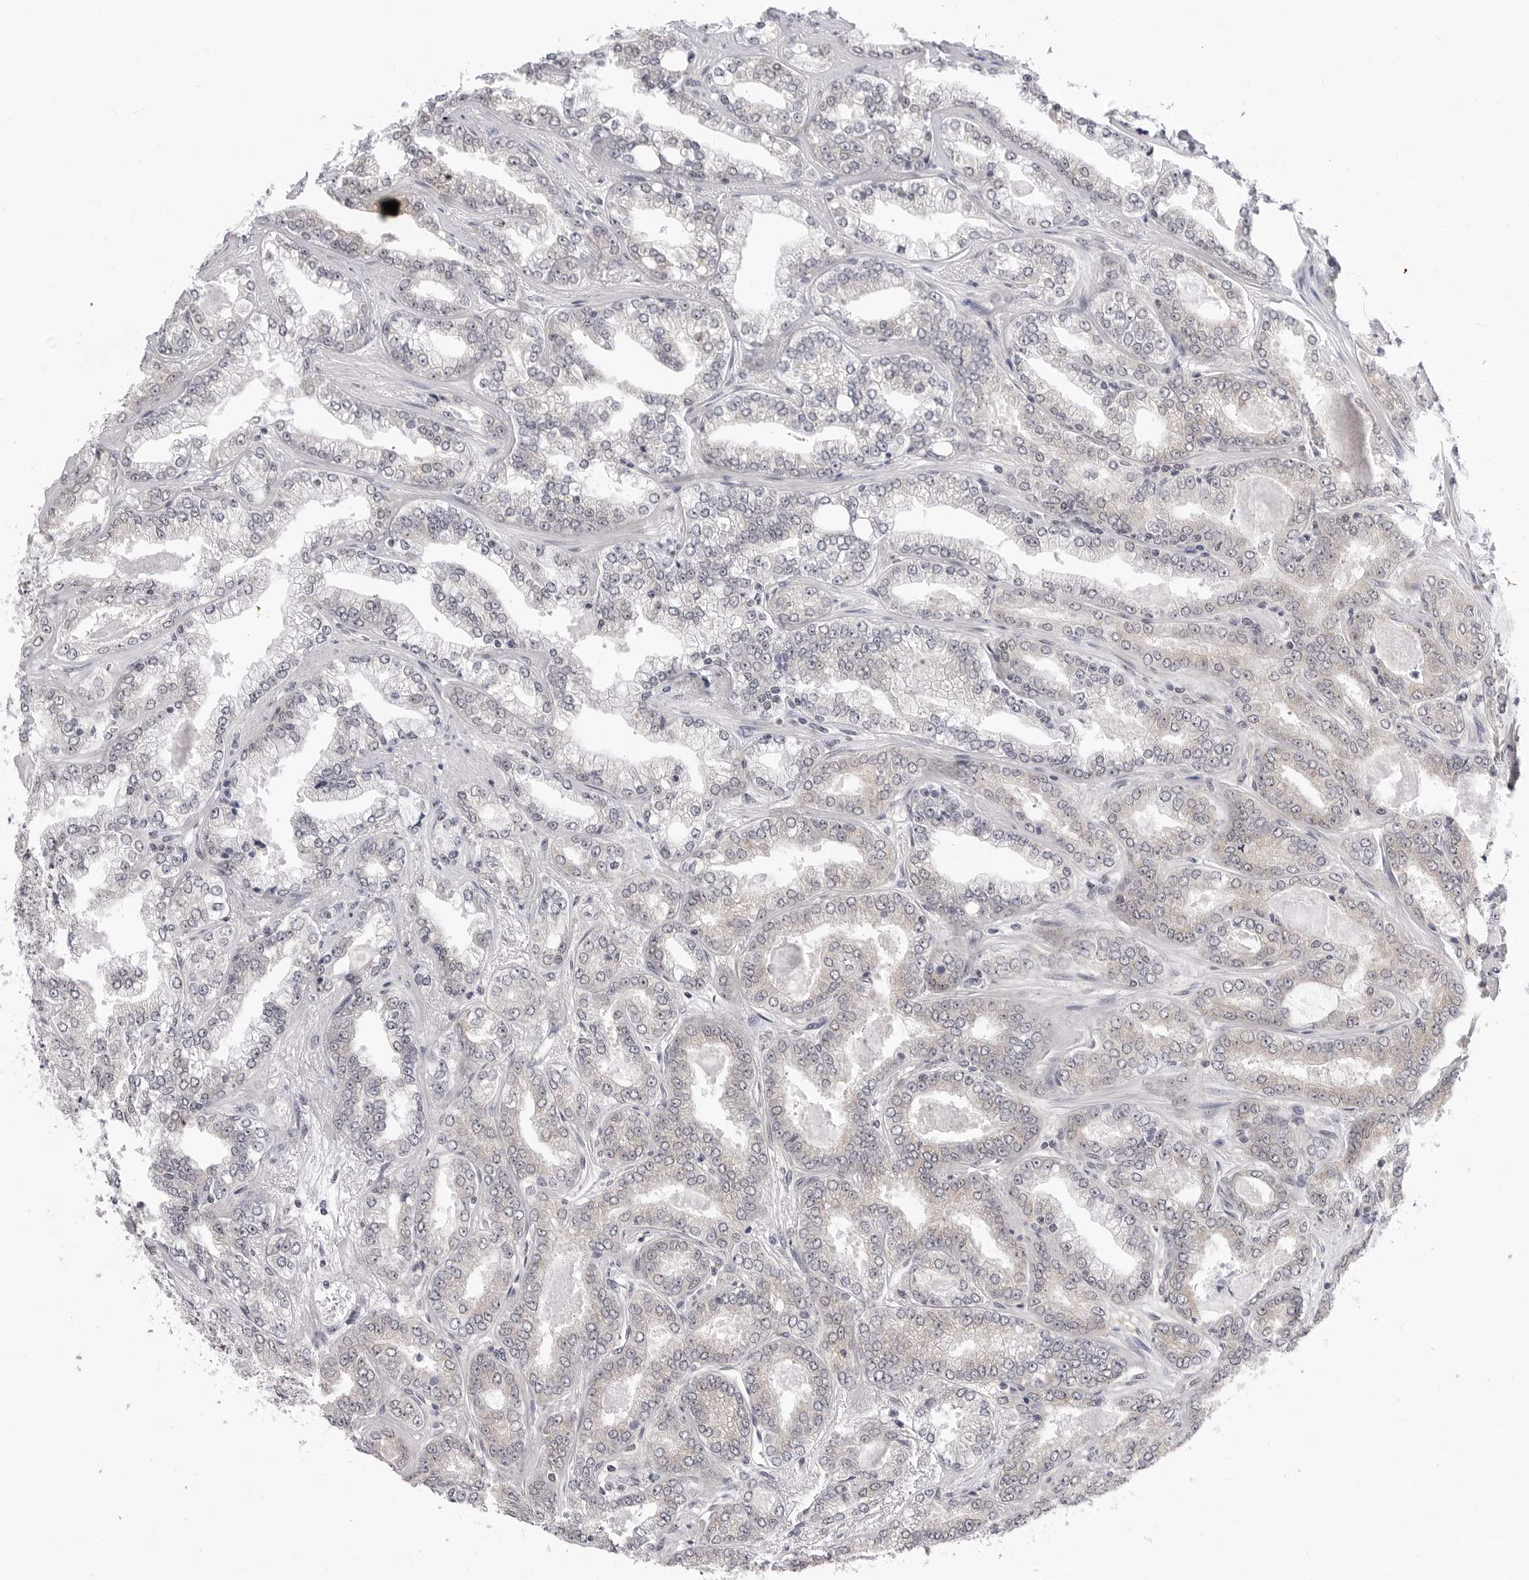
{"staining": {"intensity": "weak", "quantity": "<25%", "location": "cytoplasmic/membranous"}, "tissue": "prostate cancer", "cell_type": "Tumor cells", "image_type": "cancer", "snomed": [{"axis": "morphology", "description": "Adenocarcinoma, High grade"}, {"axis": "topography", "description": "Prostate"}], "caption": "IHC micrograph of neoplastic tissue: human adenocarcinoma (high-grade) (prostate) stained with DAB demonstrates no significant protein positivity in tumor cells.", "gene": "PPP2R5C", "patient": {"sex": "male", "age": 71}}